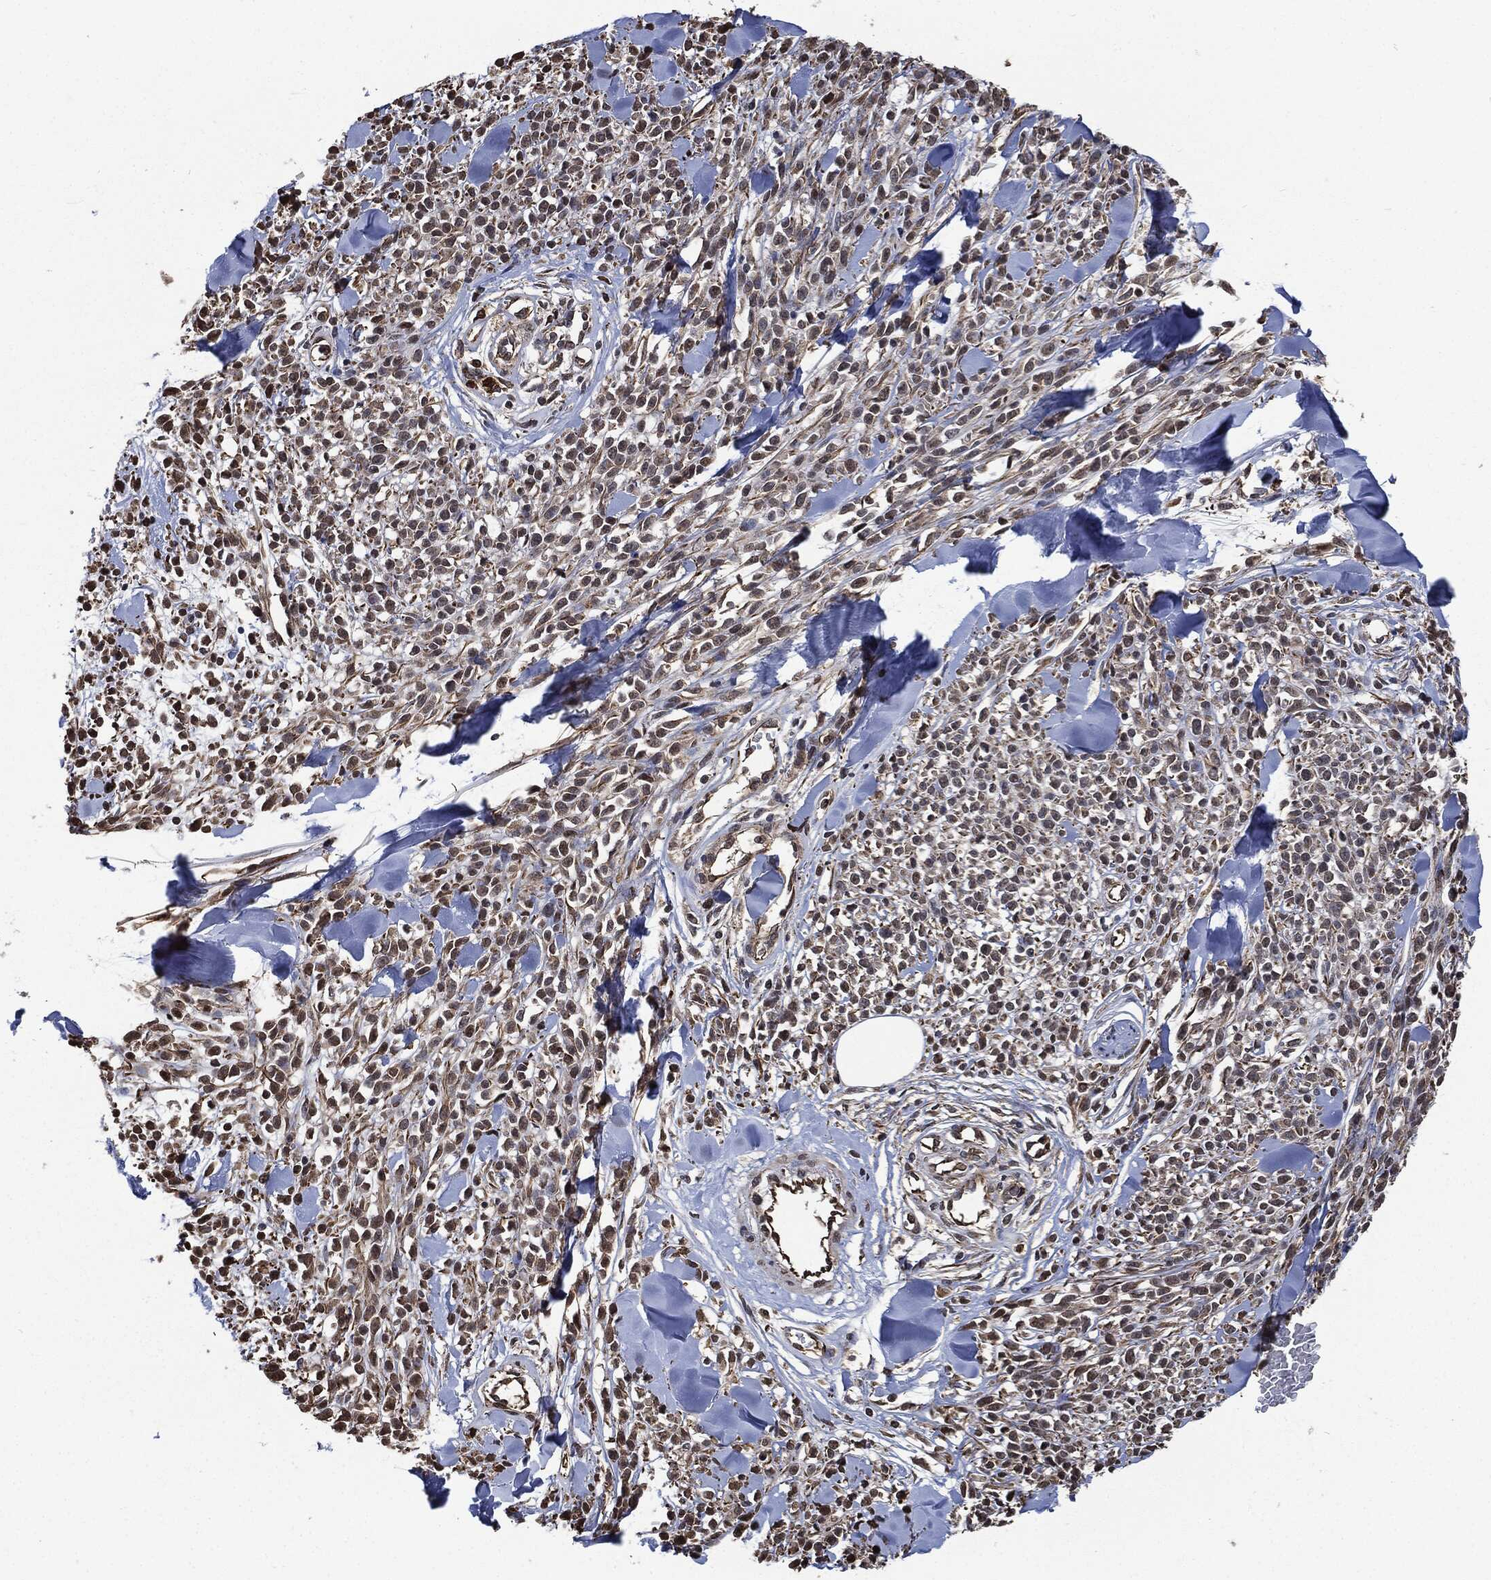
{"staining": {"intensity": "negative", "quantity": "none", "location": "none"}, "tissue": "melanoma", "cell_type": "Tumor cells", "image_type": "cancer", "snomed": [{"axis": "morphology", "description": "Malignant melanoma, NOS"}, {"axis": "topography", "description": "Skin"}, {"axis": "topography", "description": "Skin of trunk"}], "caption": "IHC image of human melanoma stained for a protein (brown), which exhibits no expression in tumor cells.", "gene": "S100A9", "patient": {"sex": "male", "age": 74}}